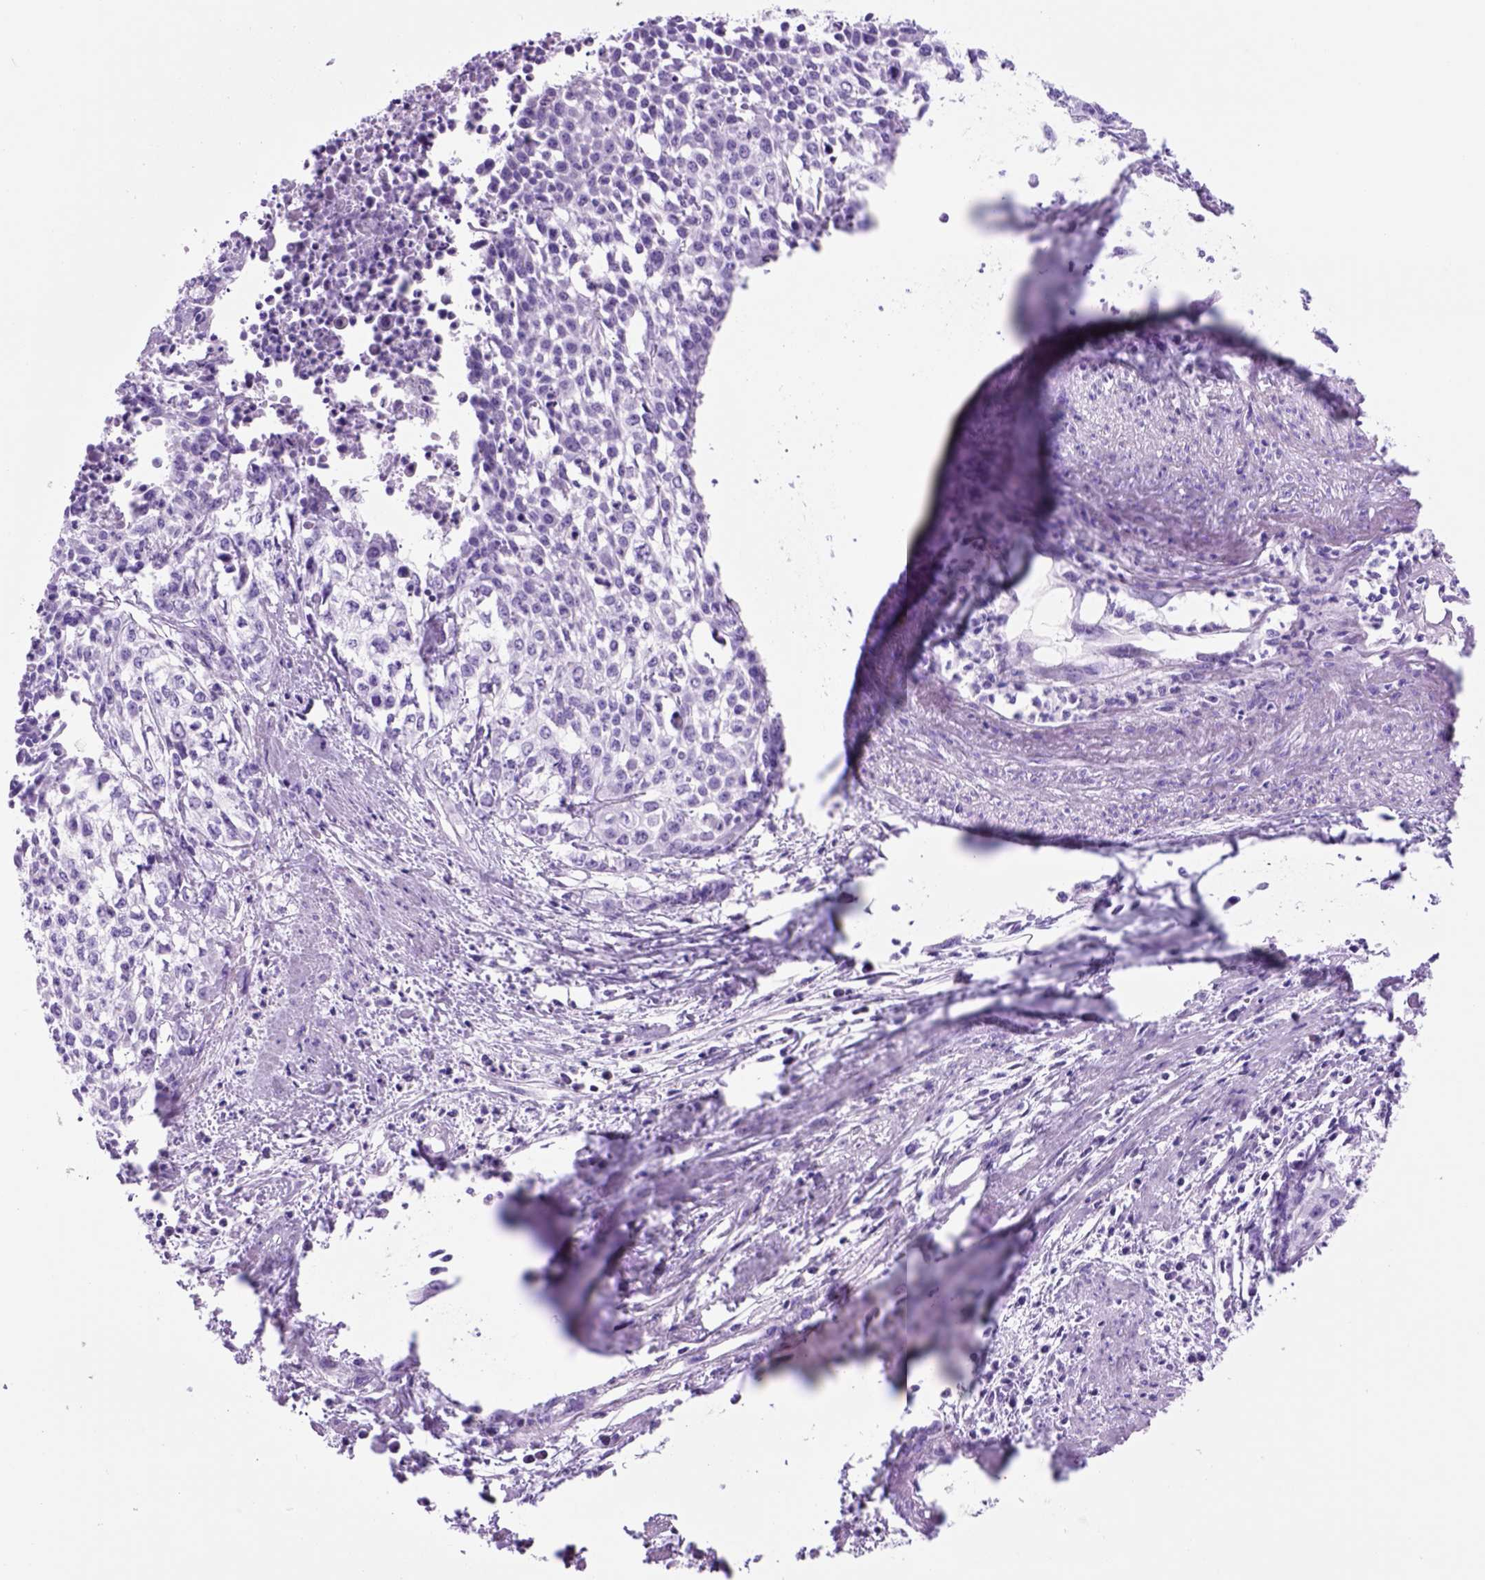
{"staining": {"intensity": "negative", "quantity": "none", "location": "none"}, "tissue": "cervical cancer", "cell_type": "Tumor cells", "image_type": "cancer", "snomed": [{"axis": "morphology", "description": "Squamous cell carcinoma, NOS"}, {"axis": "topography", "description": "Cervix"}], "caption": "Cervical cancer stained for a protein using immunohistochemistry (IHC) displays no staining tumor cells.", "gene": "HHIPL2", "patient": {"sex": "female", "age": 39}}